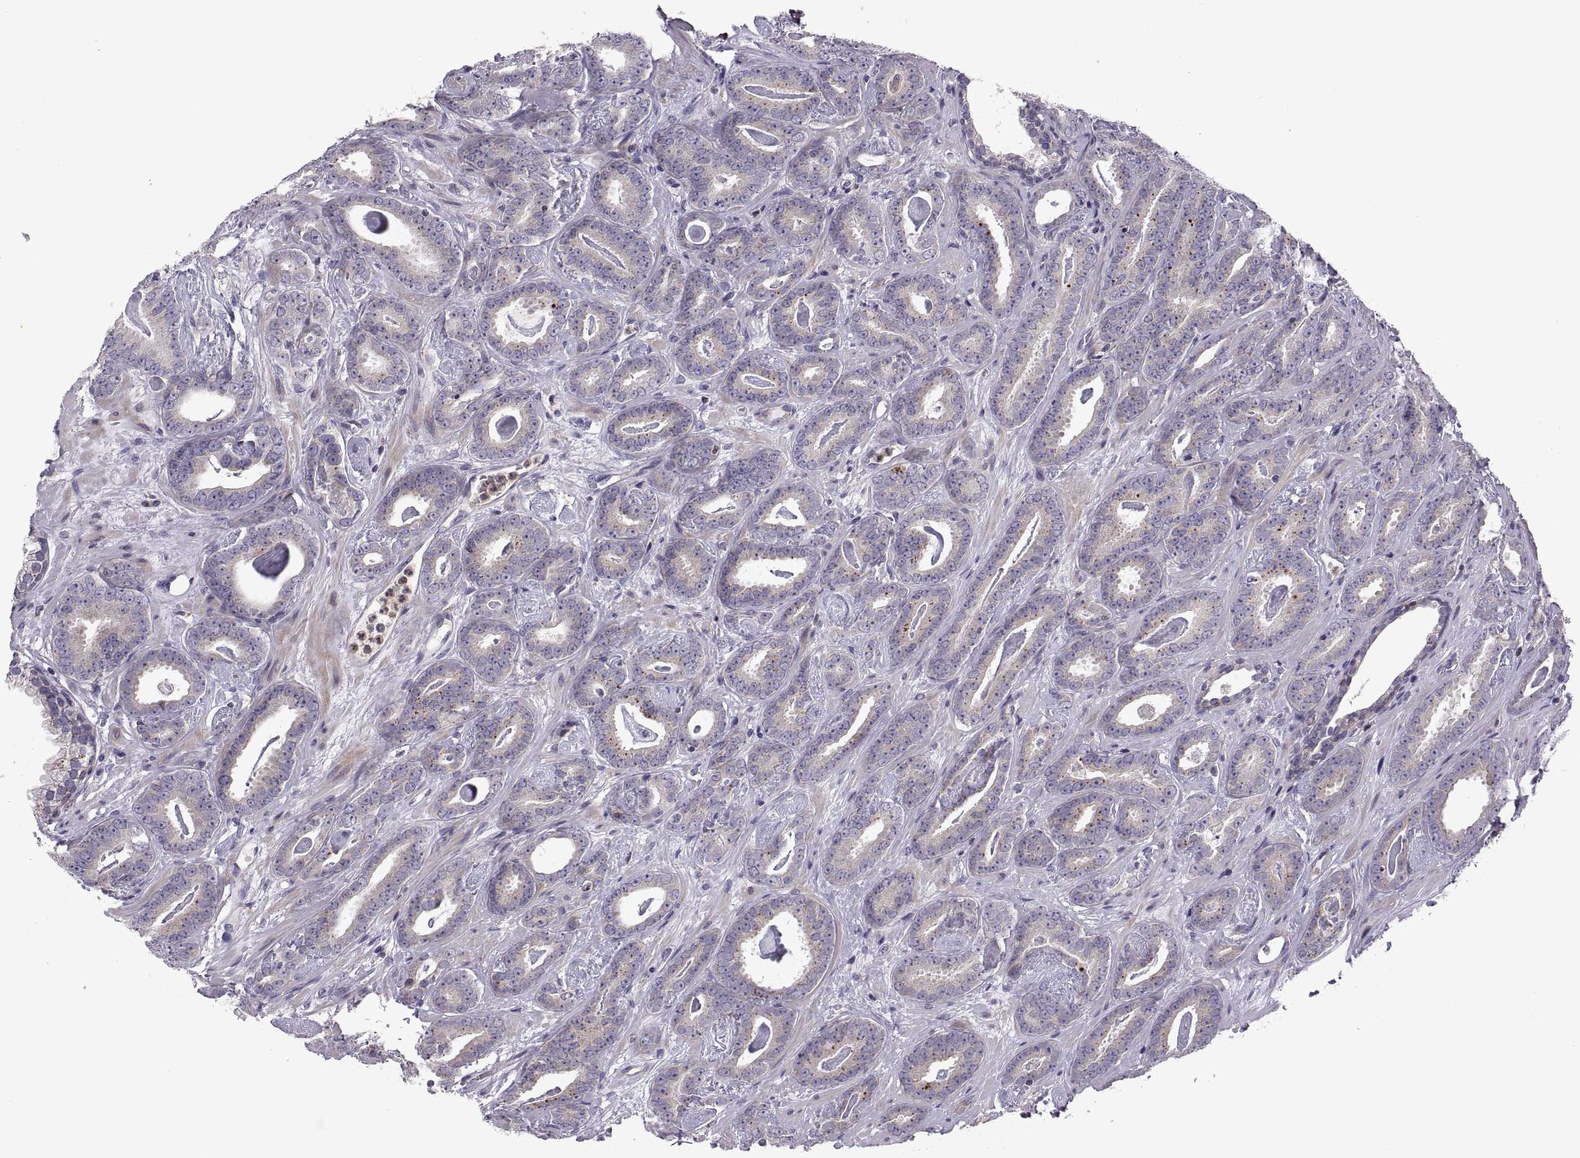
{"staining": {"intensity": "weak", "quantity": "25%-75%", "location": "cytoplasmic/membranous"}, "tissue": "prostate cancer", "cell_type": "Tumor cells", "image_type": "cancer", "snomed": [{"axis": "morphology", "description": "Adenocarcinoma, Medium grade"}, {"axis": "topography", "description": "Prostate and seminal vesicle, NOS"}, {"axis": "topography", "description": "Prostate"}], "caption": "DAB (3,3'-diaminobenzidine) immunohistochemical staining of human adenocarcinoma (medium-grade) (prostate) reveals weak cytoplasmic/membranous protein expression in about 25%-75% of tumor cells. Using DAB (3,3'-diaminobenzidine) (brown) and hematoxylin (blue) stains, captured at high magnification using brightfield microscopy.", "gene": "SPATA32", "patient": {"sex": "male", "age": 54}}